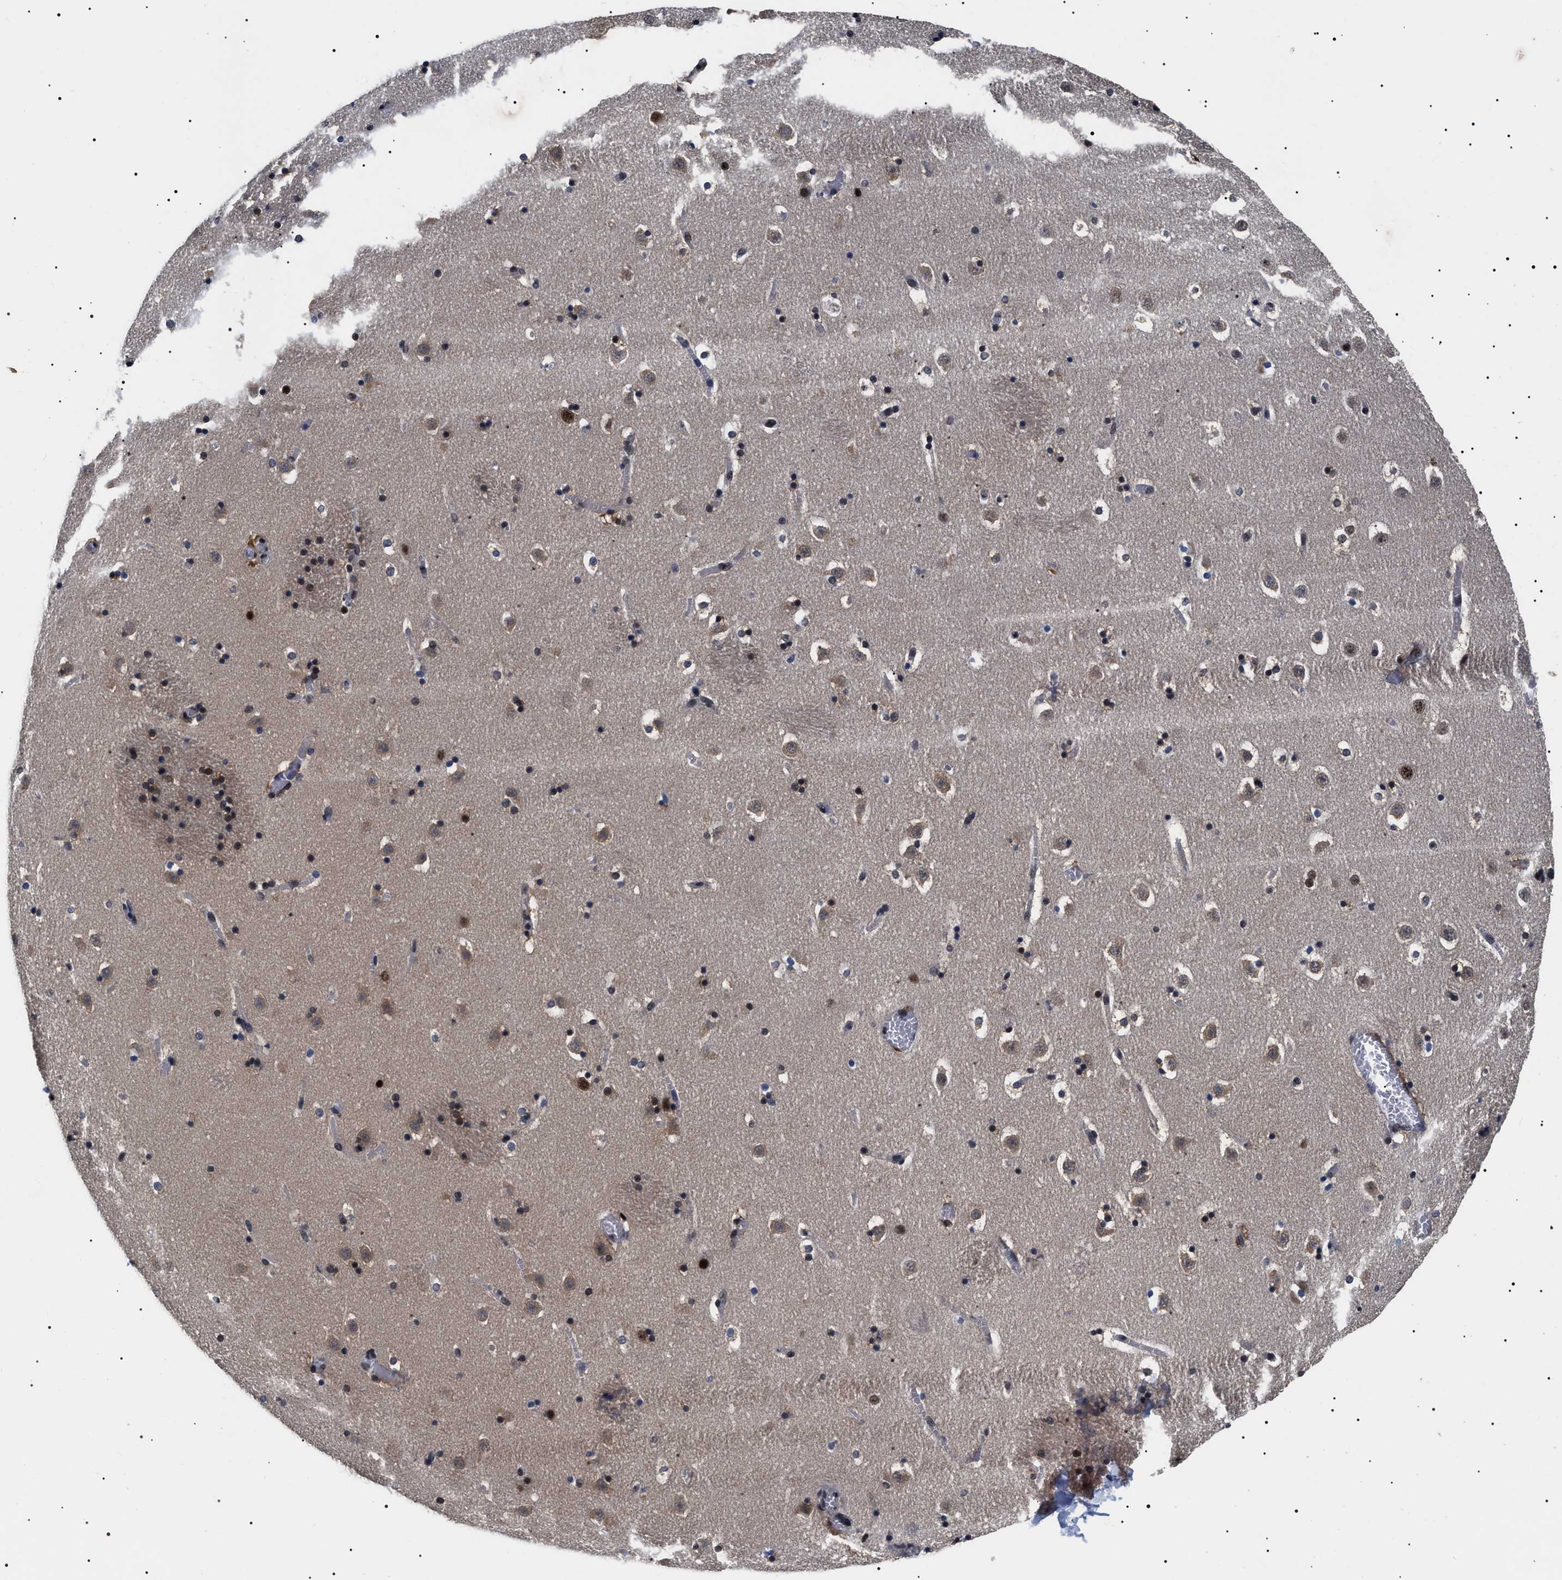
{"staining": {"intensity": "moderate", "quantity": "25%-75%", "location": "nuclear"}, "tissue": "caudate", "cell_type": "Glial cells", "image_type": "normal", "snomed": [{"axis": "morphology", "description": "Normal tissue, NOS"}, {"axis": "topography", "description": "Lateral ventricle wall"}], "caption": "The immunohistochemical stain shows moderate nuclear staining in glial cells of unremarkable caudate.", "gene": "CAAP1", "patient": {"sex": "male", "age": 45}}